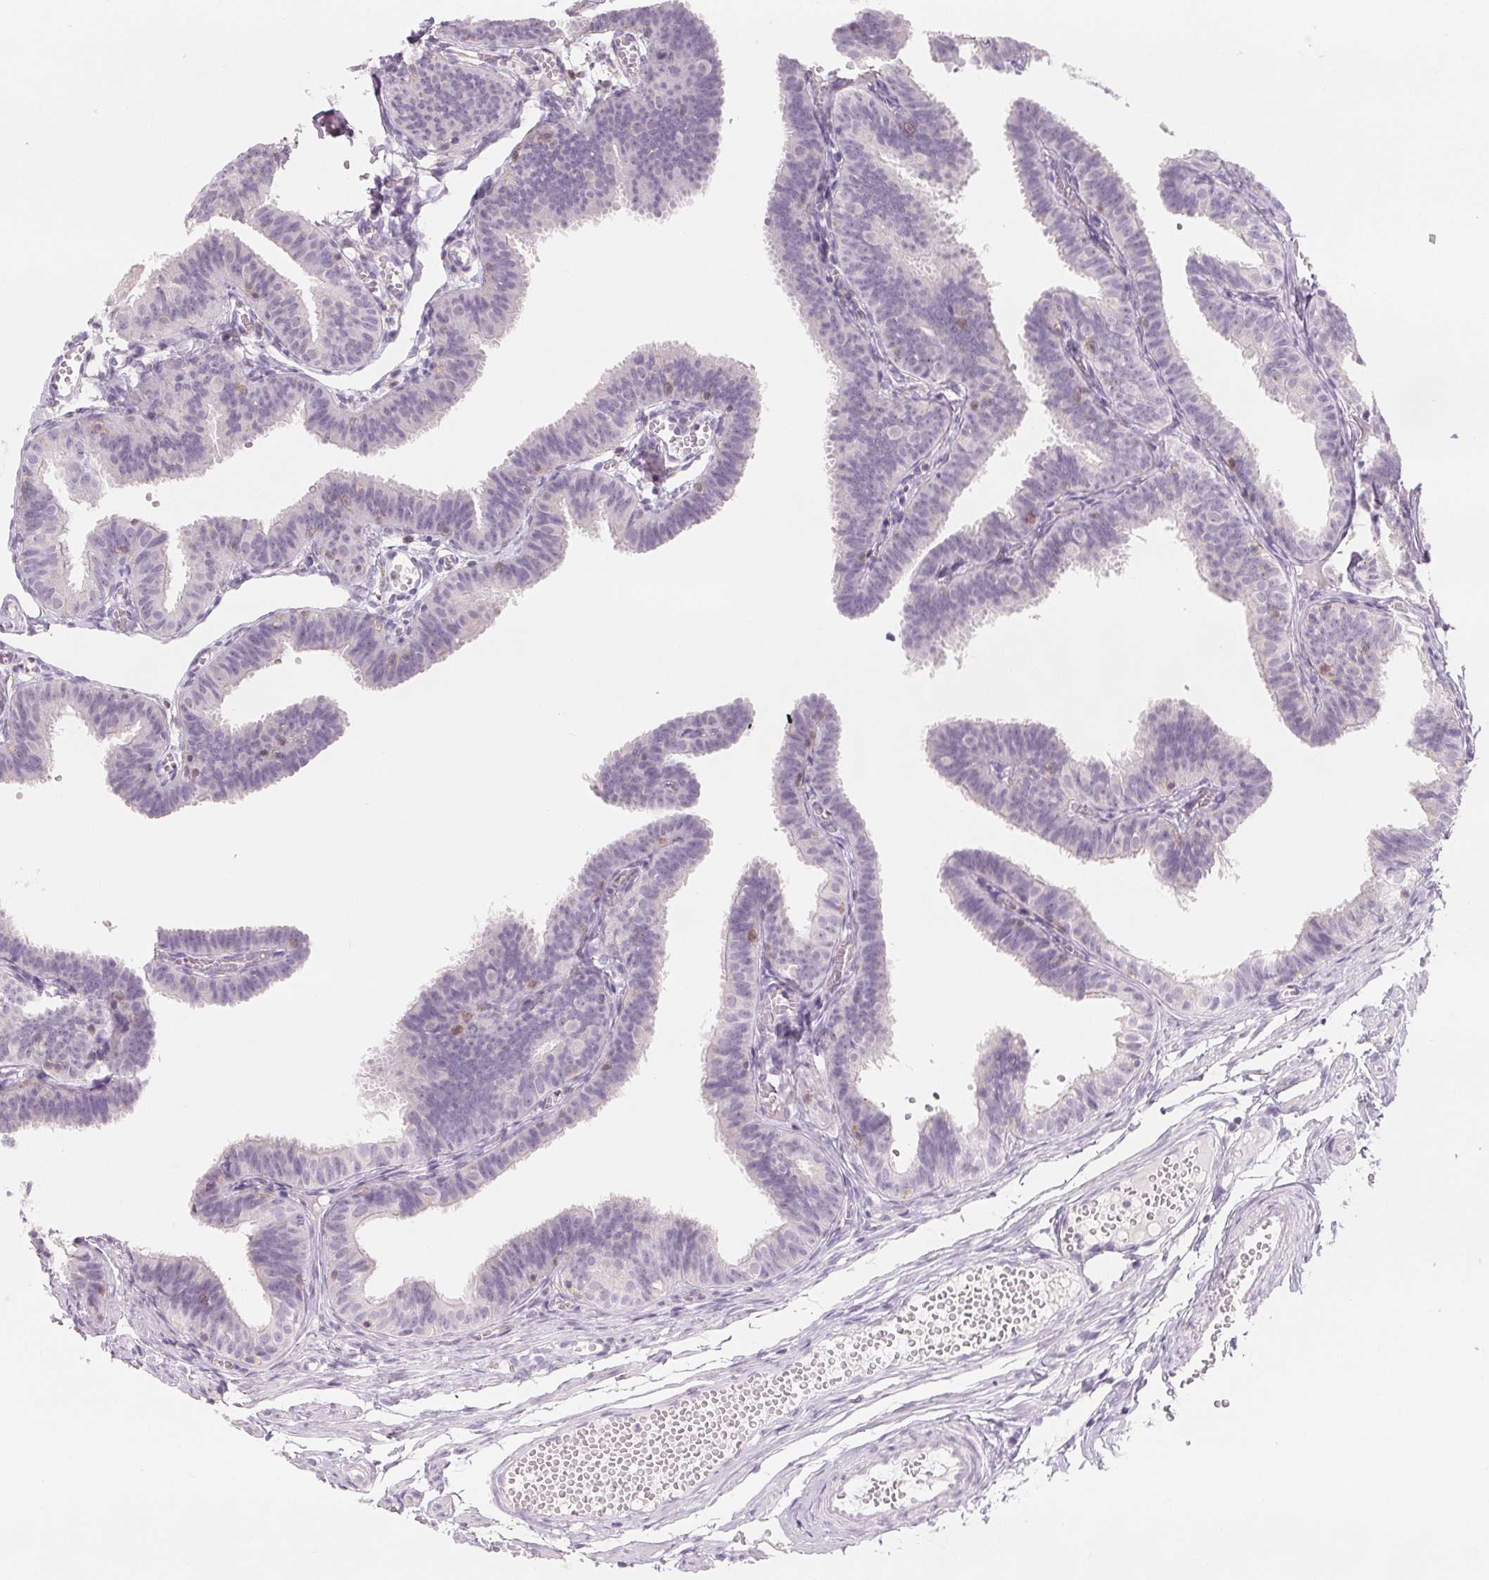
{"staining": {"intensity": "negative", "quantity": "none", "location": "none"}, "tissue": "fallopian tube", "cell_type": "Glandular cells", "image_type": "normal", "snomed": [{"axis": "morphology", "description": "Normal tissue, NOS"}, {"axis": "topography", "description": "Fallopian tube"}], "caption": "A high-resolution photomicrograph shows immunohistochemistry (IHC) staining of unremarkable fallopian tube, which reveals no significant expression in glandular cells. (DAB IHC visualized using brightfield microscopy, high magnification).", "gene": "CD69", "patient": {"sex": "female", "age": 25}}